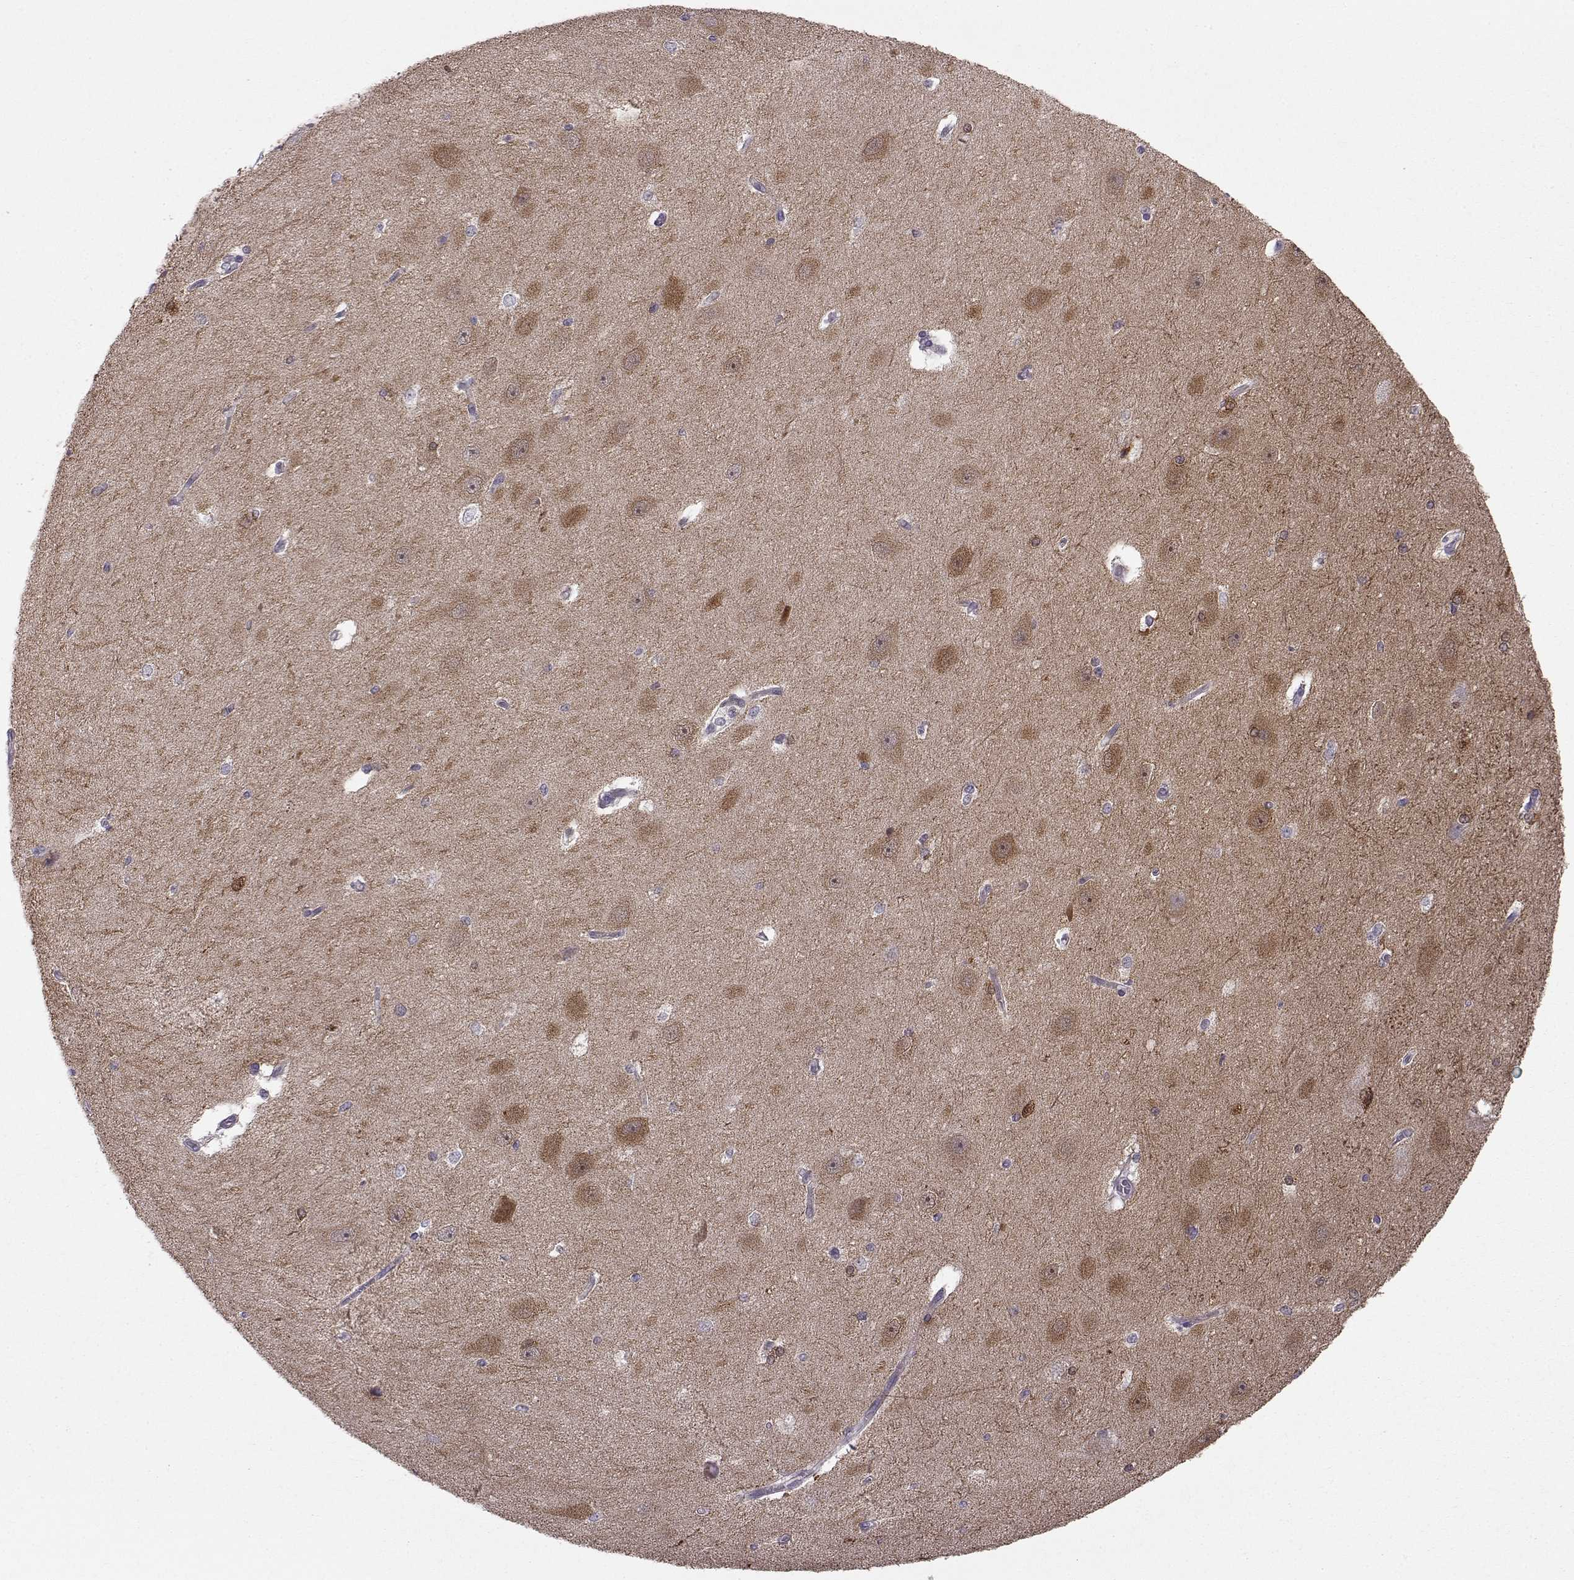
{"staining": {"intensity": "strong", "quantity": ">75%", "location": "cytoplasmic/membranous"}, "tissue": "hippocampus", "cell_type": "Glial cells", "image_type": "normal", "snomed": [{"axis": "morphology", "description": "Normal tissue, NOS"}, {"axis": "topography", "description": "Cerebral cortex"}, {"axis": "topography", "description": "Hippocampus"}], "caption": "A brown stain labels strong cytoplasmic/membranous positivity of a protein in glial cells of benign hippocampus.", "gene": "PEX5L", "patient": {"sex": "female", "age": 19}}